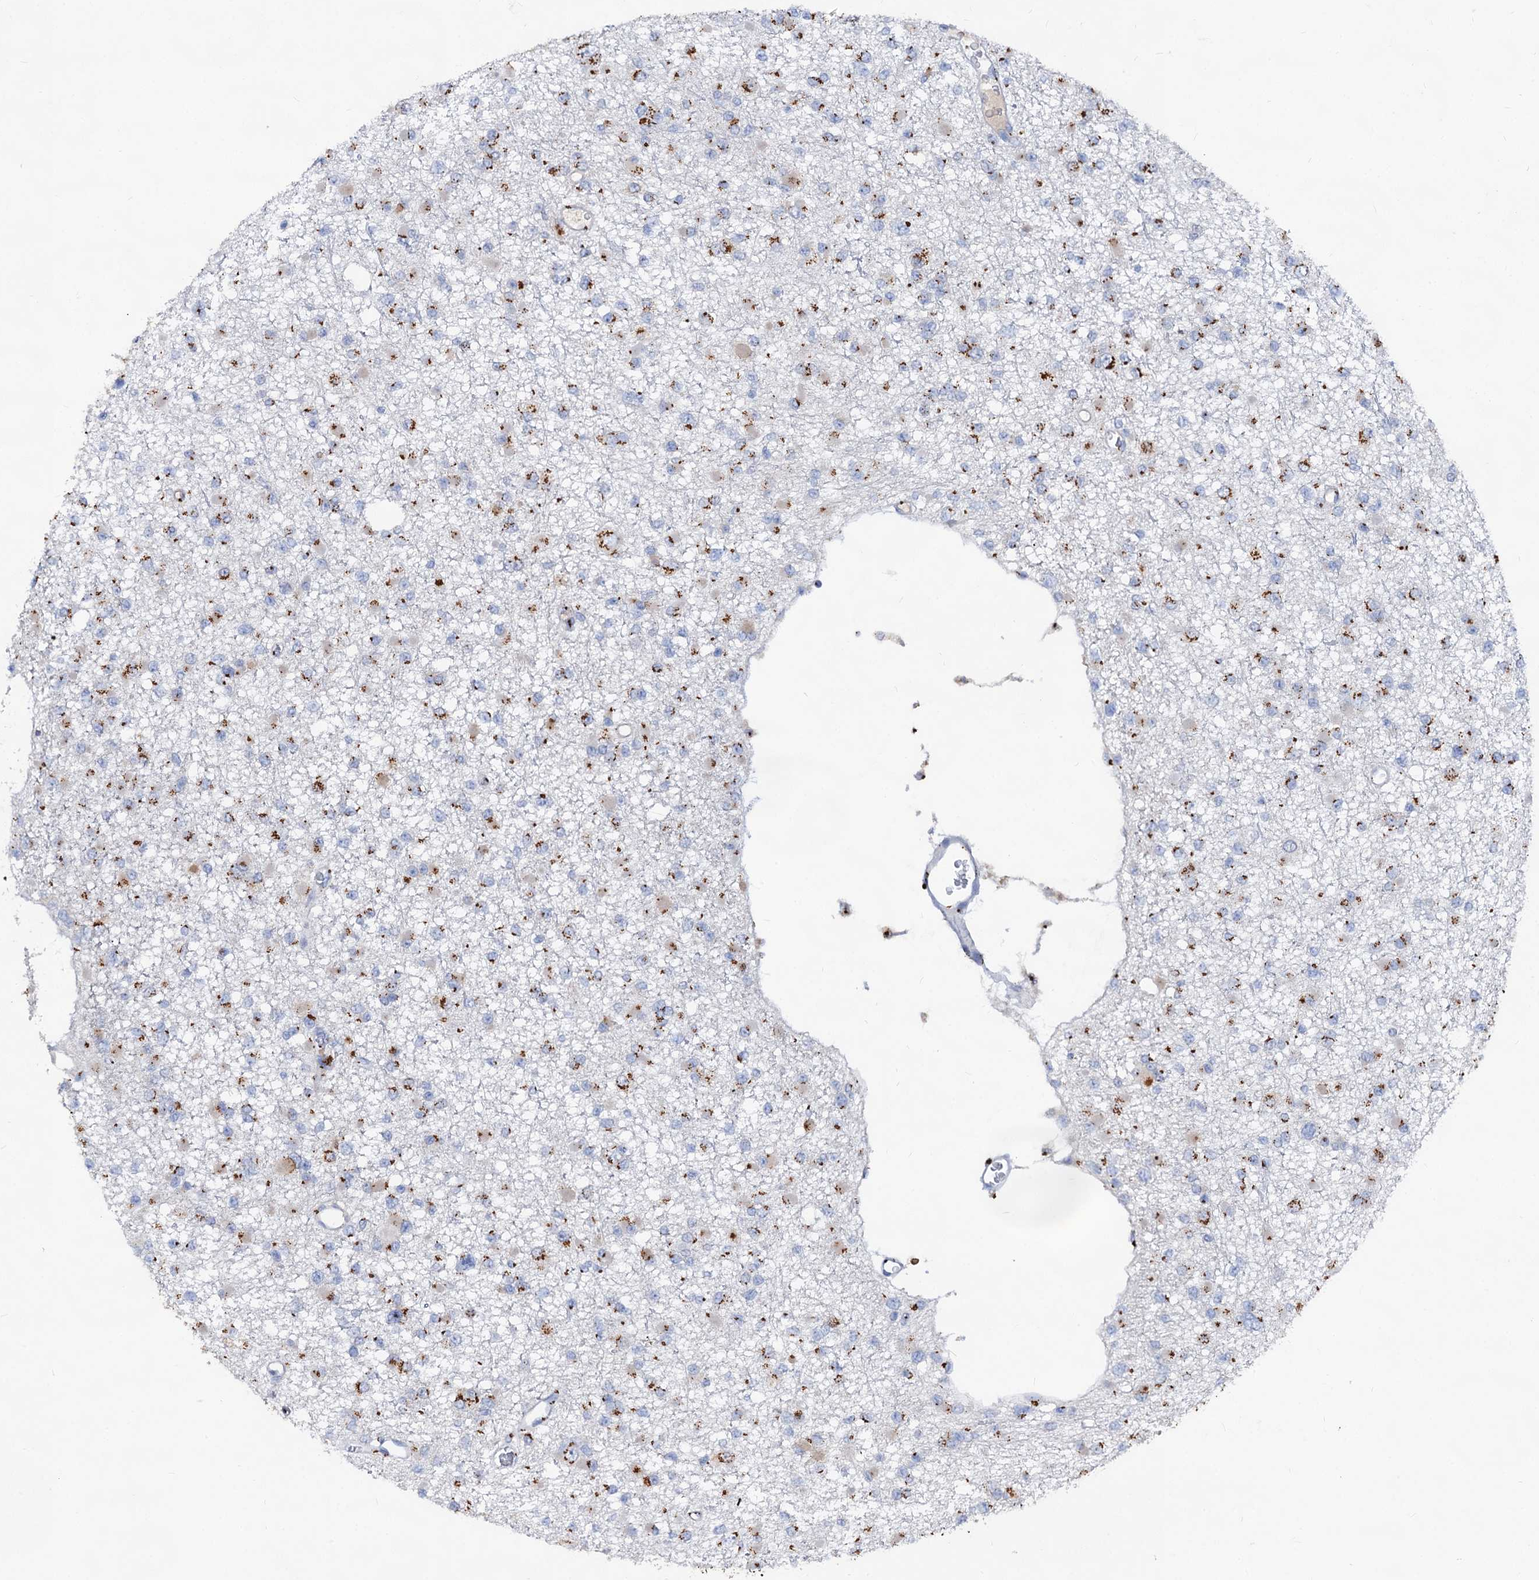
{"staining": {"intensity": "strong", "quantity": "25%-75%", "location": "cytoplasmic/membranous"}, "tissue": "glioma", "cell_type": "Tumor cells", "image_type": "cancer", "snomed": [{"axis": "morphology", "description": "Glioma, malignant, Low grade"}, {"axis": "topography", "description": "Brain"}], "caption": "Immunohistochemical staining of low-grade glioma (malignant) reveals strong cytoplasmic/membranous protein expression in approximately 25%-75% of tumor cells.", "gene": "TM9SF3", "patient": {"sex": "female", "age": 22}}